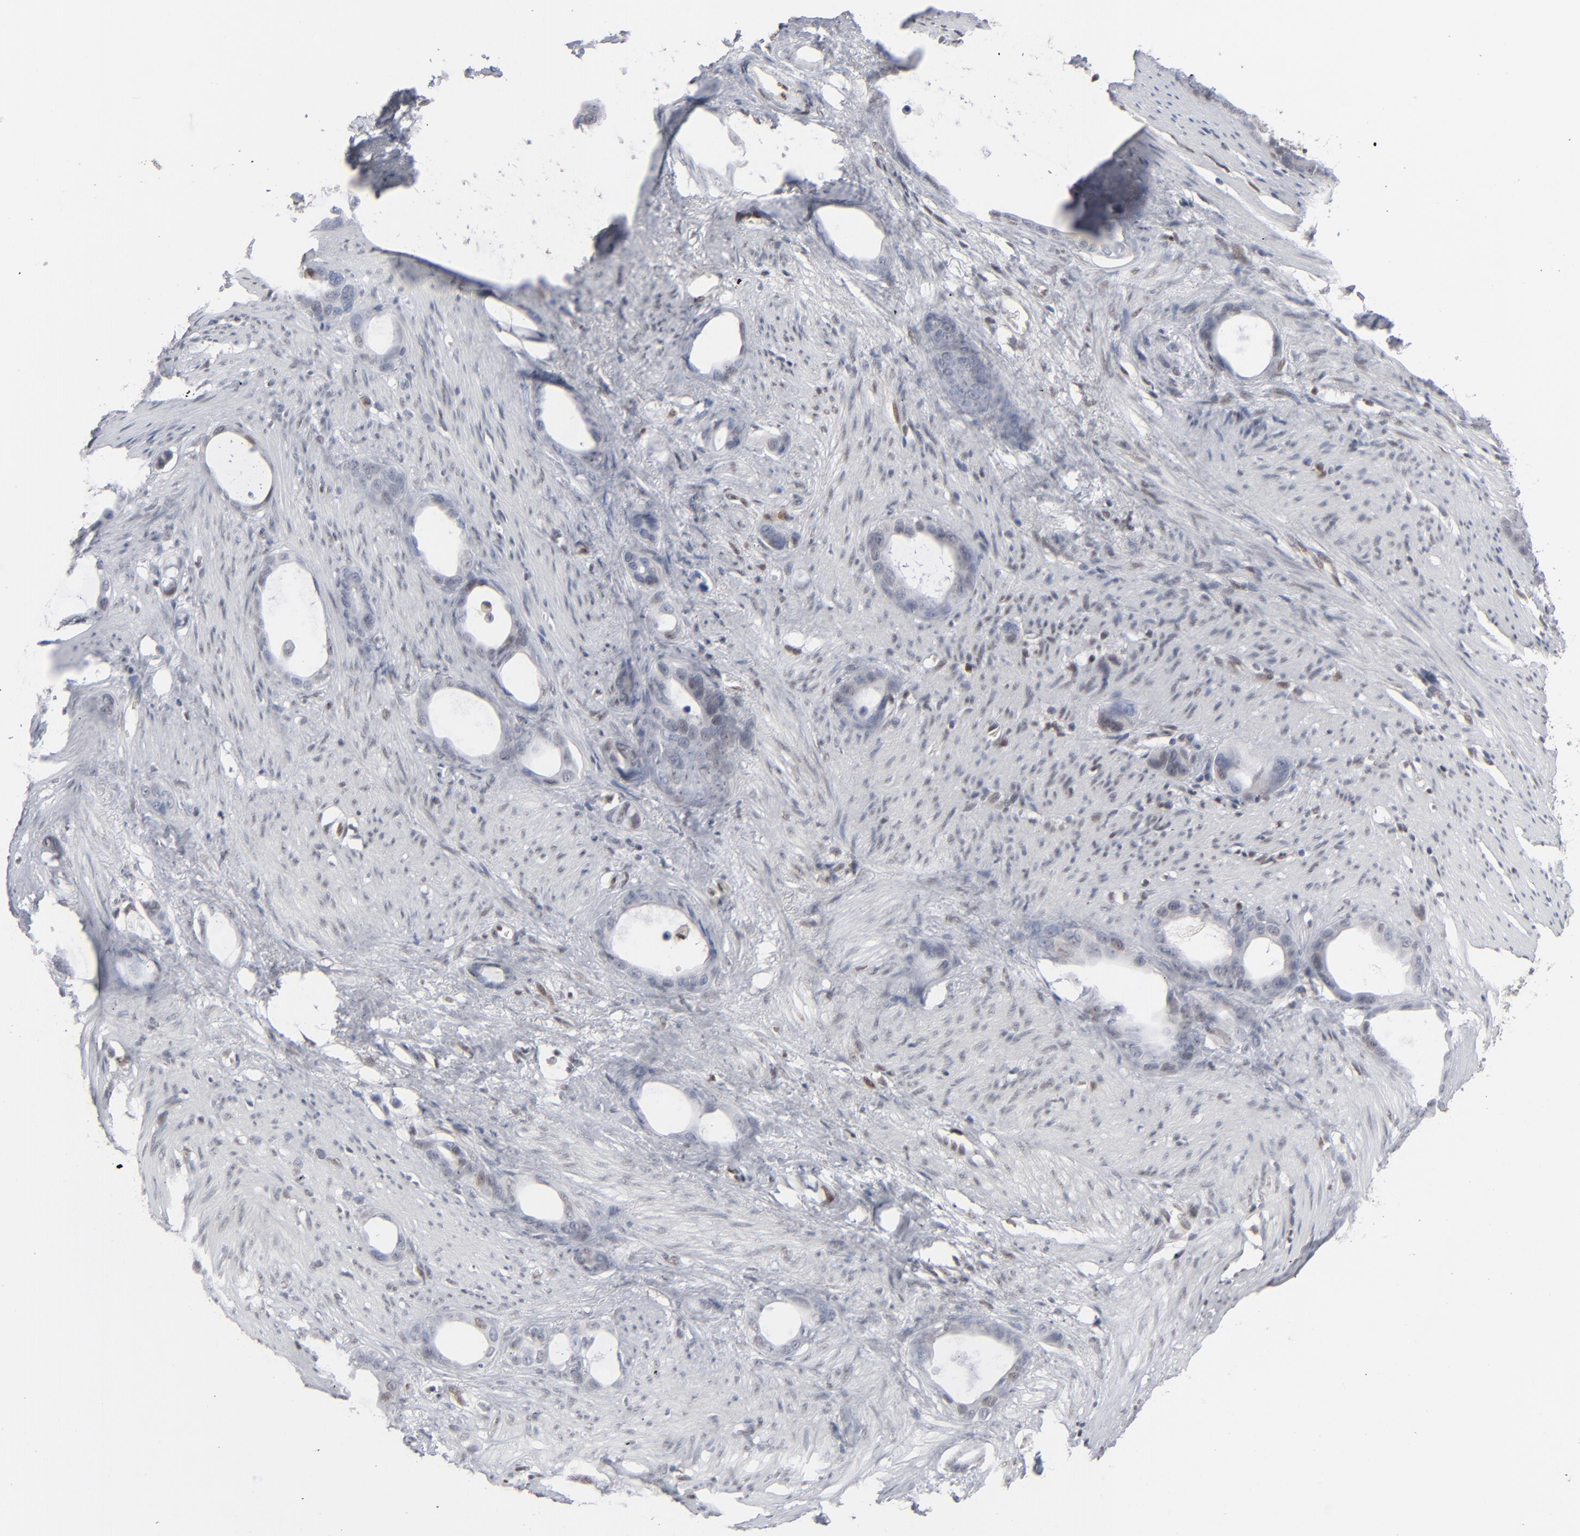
{"staining": {"intensity": "weak", "quantity": "<25%", "location": "nuclear"}, "tissue": "stomach cancer", "cell_type": "Tumor cells", "image_type": "cancer", "snomed": [{"axis": "morphology", "description": "Adenocarcinoma, NOS"}, {"axis": "topography", "description": "Stomach"}], "caption": "Adenocarcinoma (stomach) stained for a protein using immunohistochemistry (IHC) displays no expression tumor cells.", "gene": "IRF9", "patient": {"sex": "female", "age": 75}}